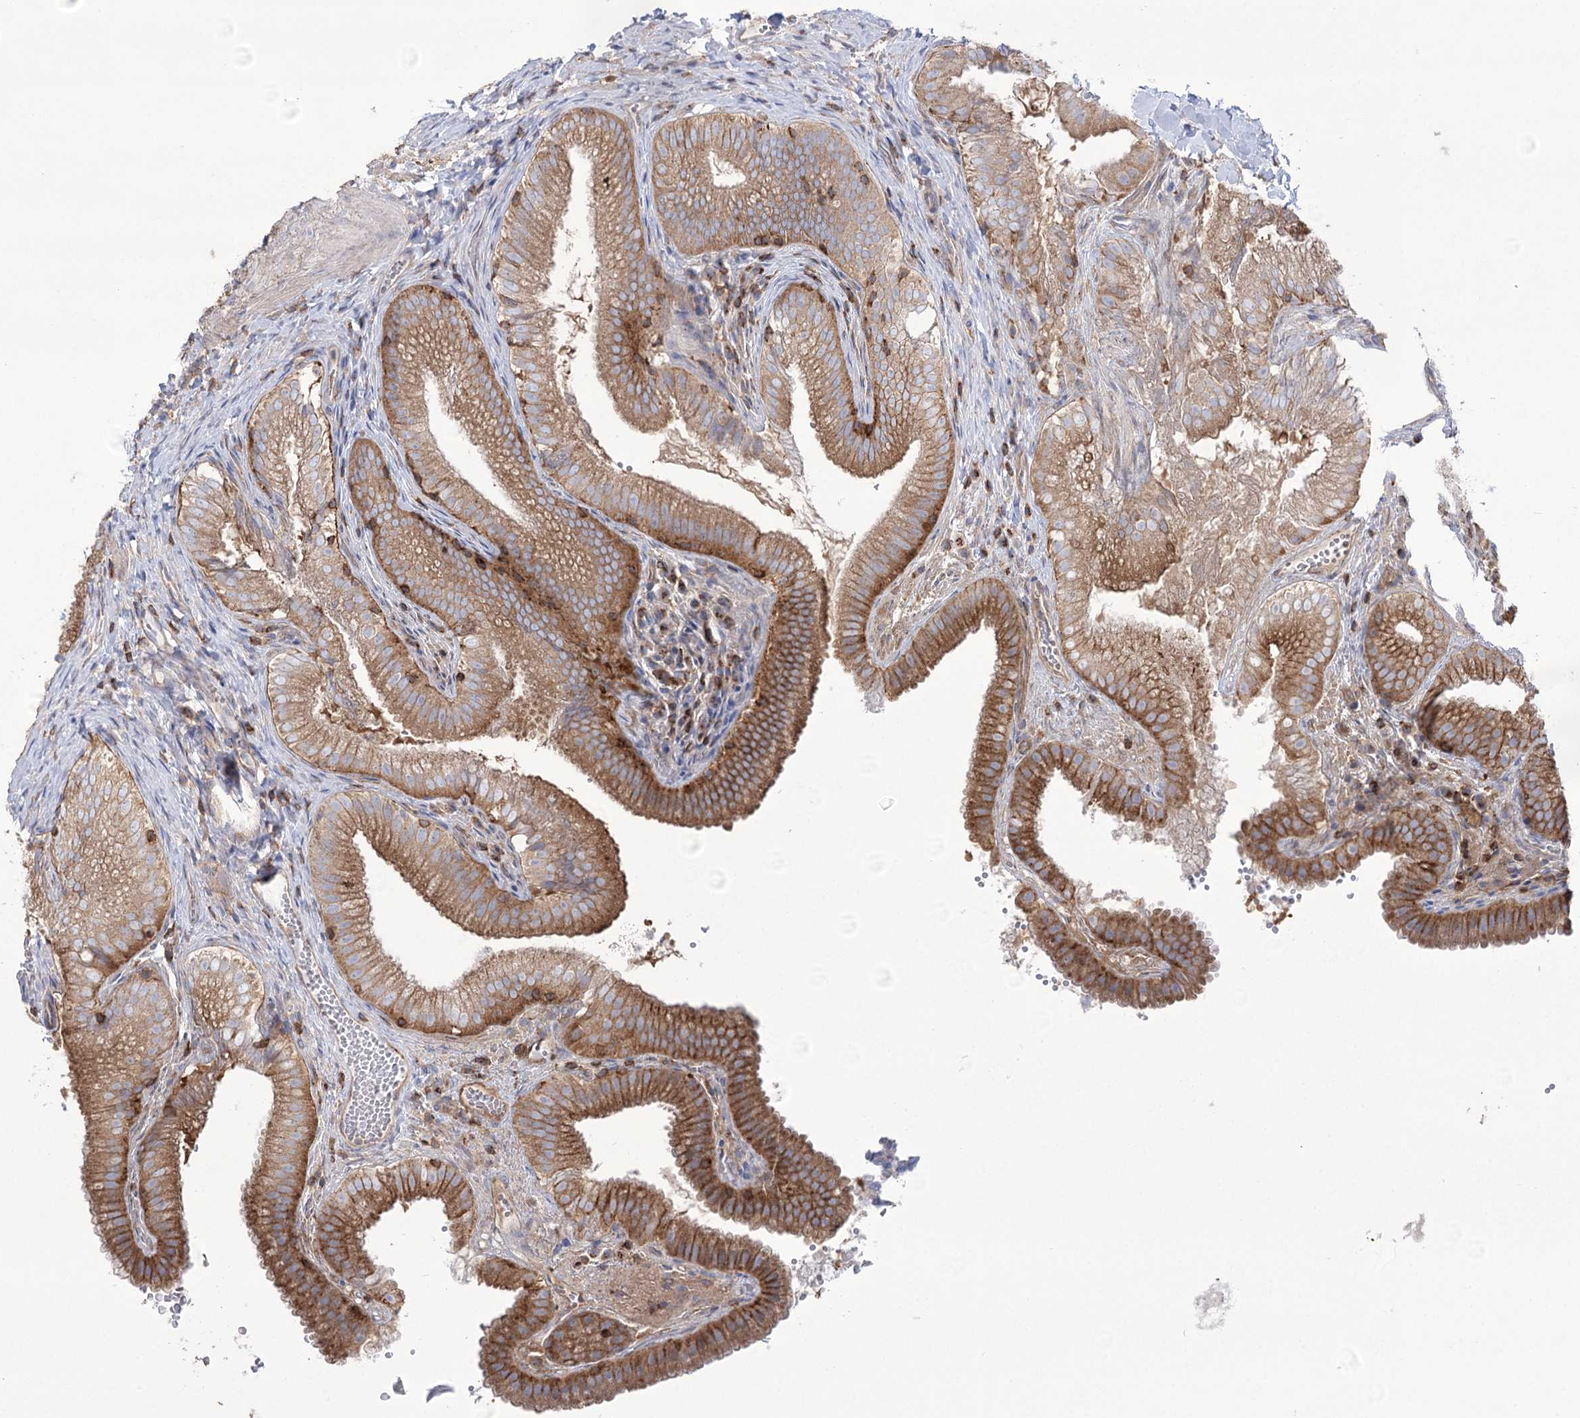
{"staining": {"intensity": "moderate", "quantity": "25%-75%", "location": "cytoplasmic/membranous"}, "tissue": "gallbladder", "cell_type": "Glandular cells", "image_type": "normal", "snomed": [{"axis": "morphology", "description": "Normal tissue, NOS"}, {"axis": "topography", "description": "Gallbladder"}], "caption": "The image exhibits staining of normal gallbladder, revealing moderate cytoplasmic/membranous protein positivity (brown color) within glandular cells.", "gene": "FAM216A", "patient": {"sex": "female", "age": 30}}